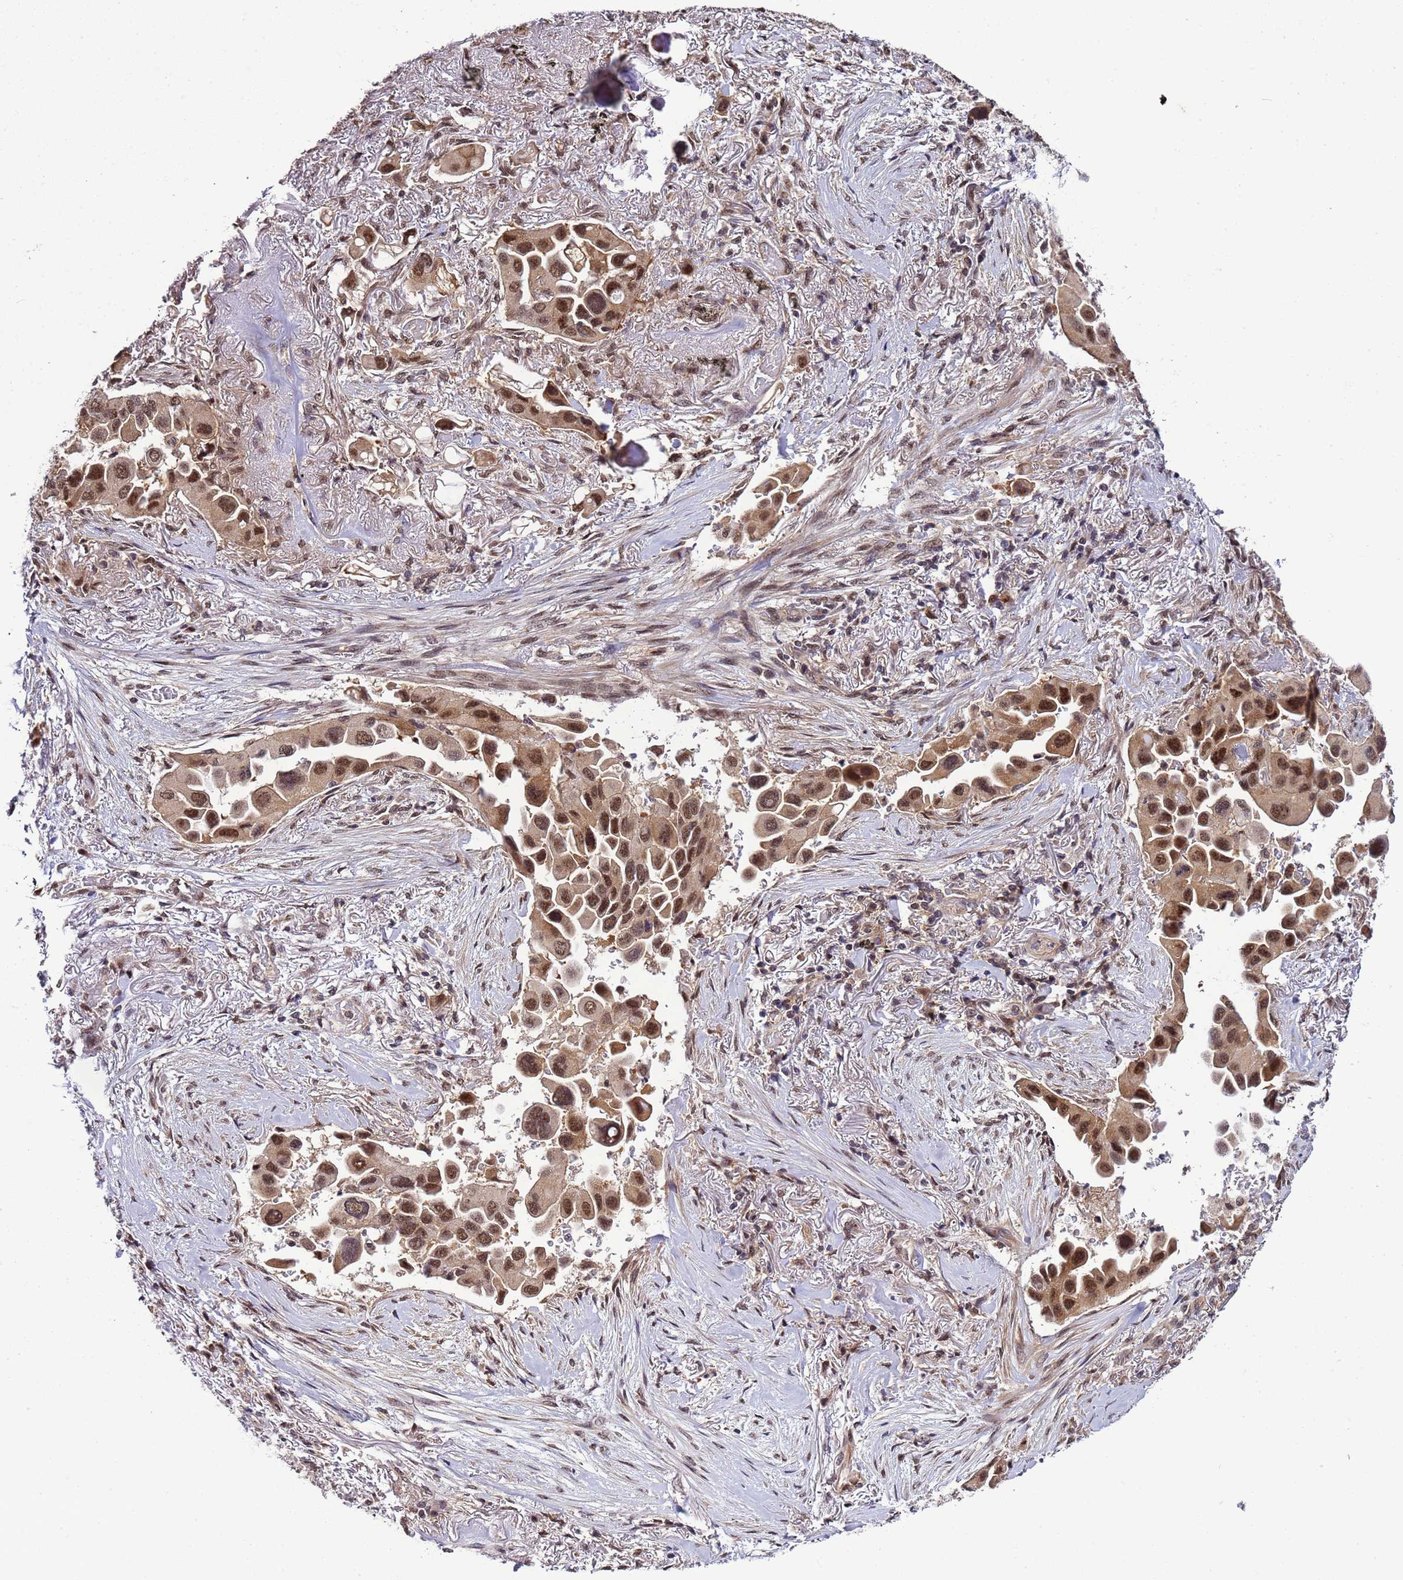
{"staining": {"intensity": "moderate", "quantity": ">75%", "location": "nuclear"}, "tissue": "lung cancer", "cell_type": "Tumor cells", "image_type": "cancer", "snomed": [{"axis": "morphology", "description": "Adenocarcinoma, NOS"}, {"axis": "topography", "description": "Lung"}], "caption": "Immunohistochemistry (DAB) staining of lung cancer (adenocarcinoma) displays moderate nuclear protein positivity in about >75% of tumor cells.", "gene": "GEN1", "patient": {"sex": "female", "age": 76}}